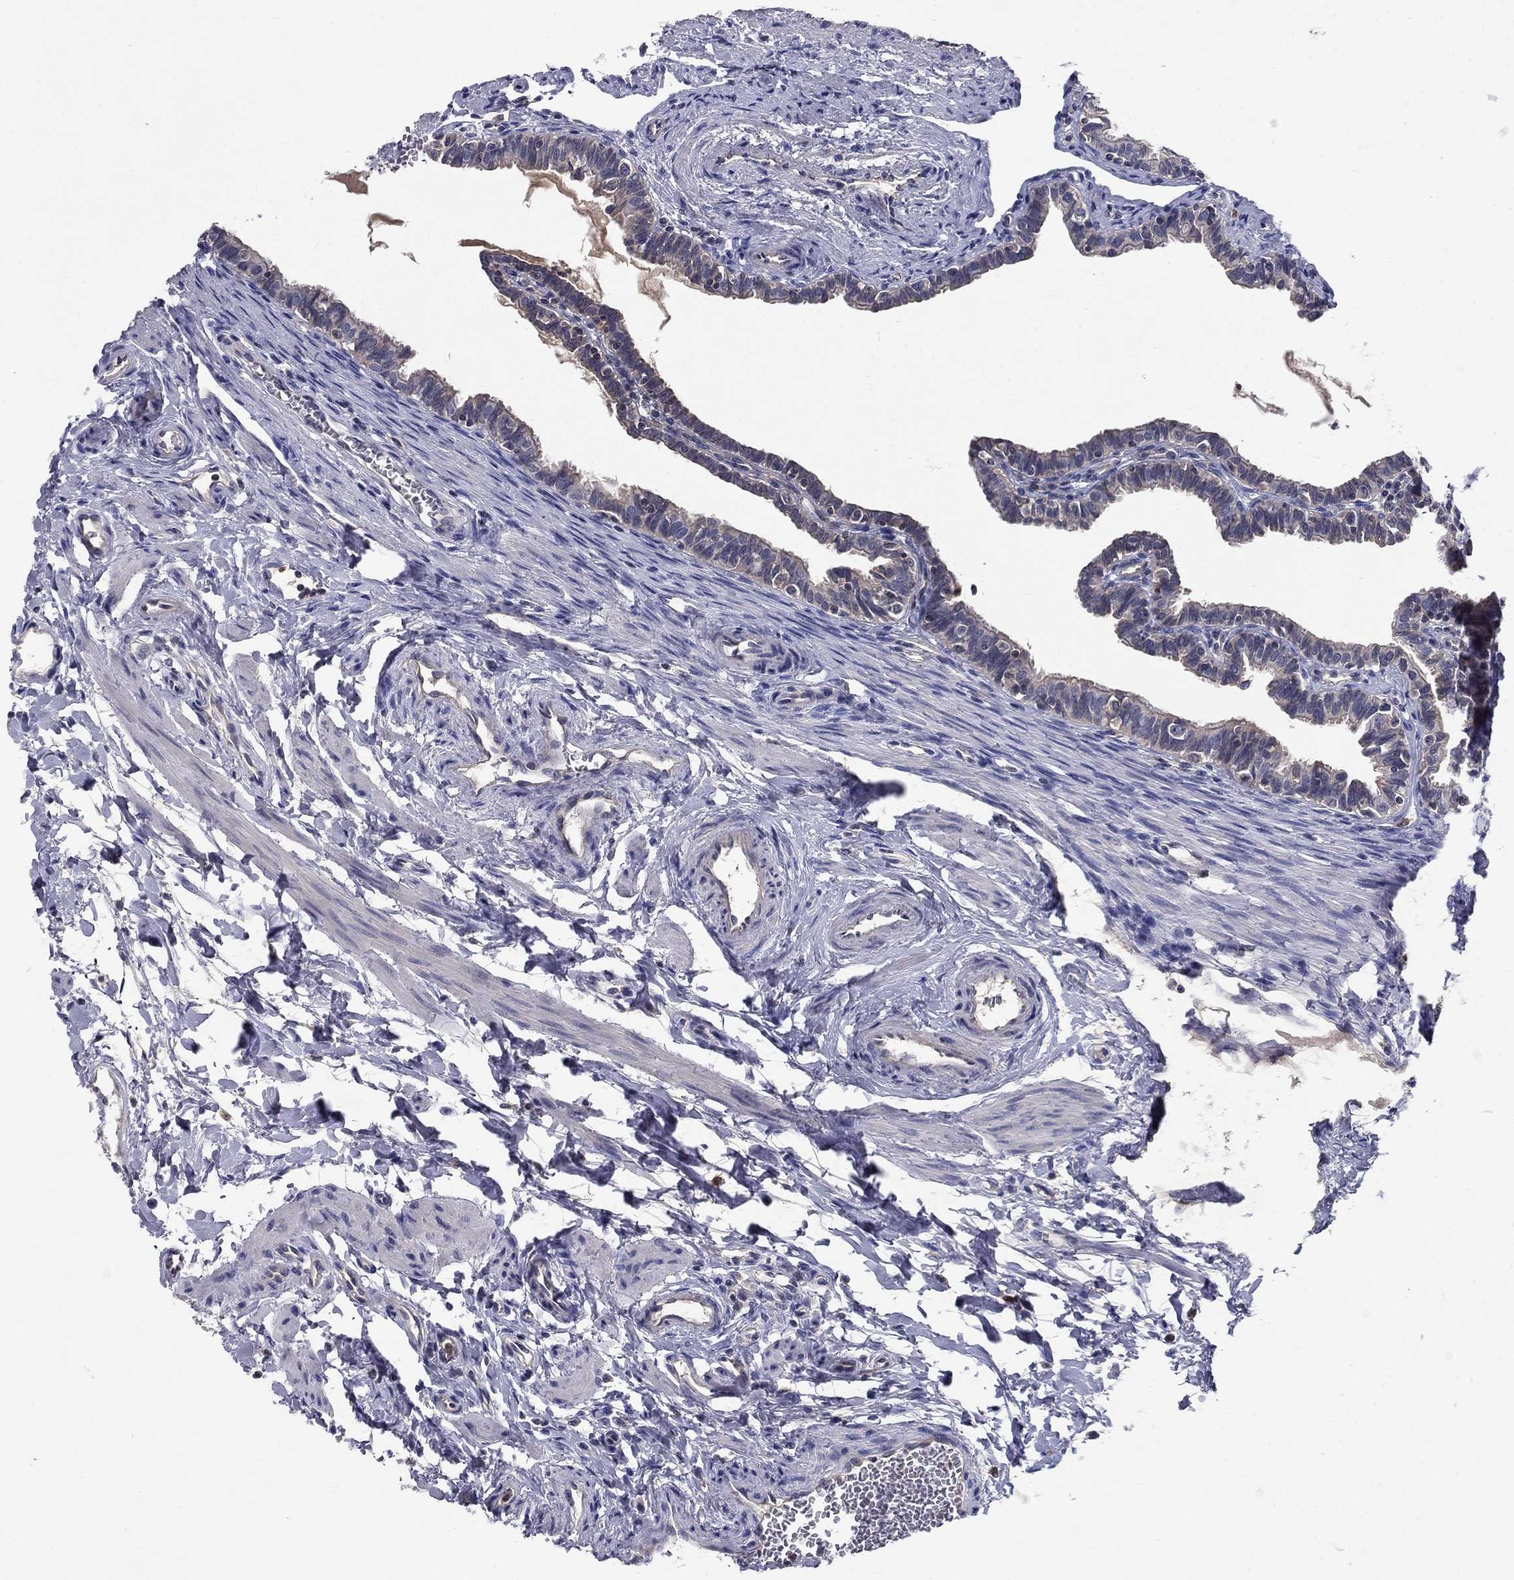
{"staining": {"intensity": "weak", "quantity": "25%-75%", "location": "cytoplasmic/membranous"}, "tissue": "fallopian tube", "cell_type": "Glandular cells", "image_type": "normal", "snomed": [{"axis": "morphology", "description": "Normal tissue, NOS"}, {"axis": "topography", "description": "Fallopian tube"}], "caption": "A brown stain shows weak cytoplasmic/membranous positivity of a protein in glandular cells of normal fallopian tube.", "gene": "GLTP", "patient": {"sex": "female", "age": 36}}